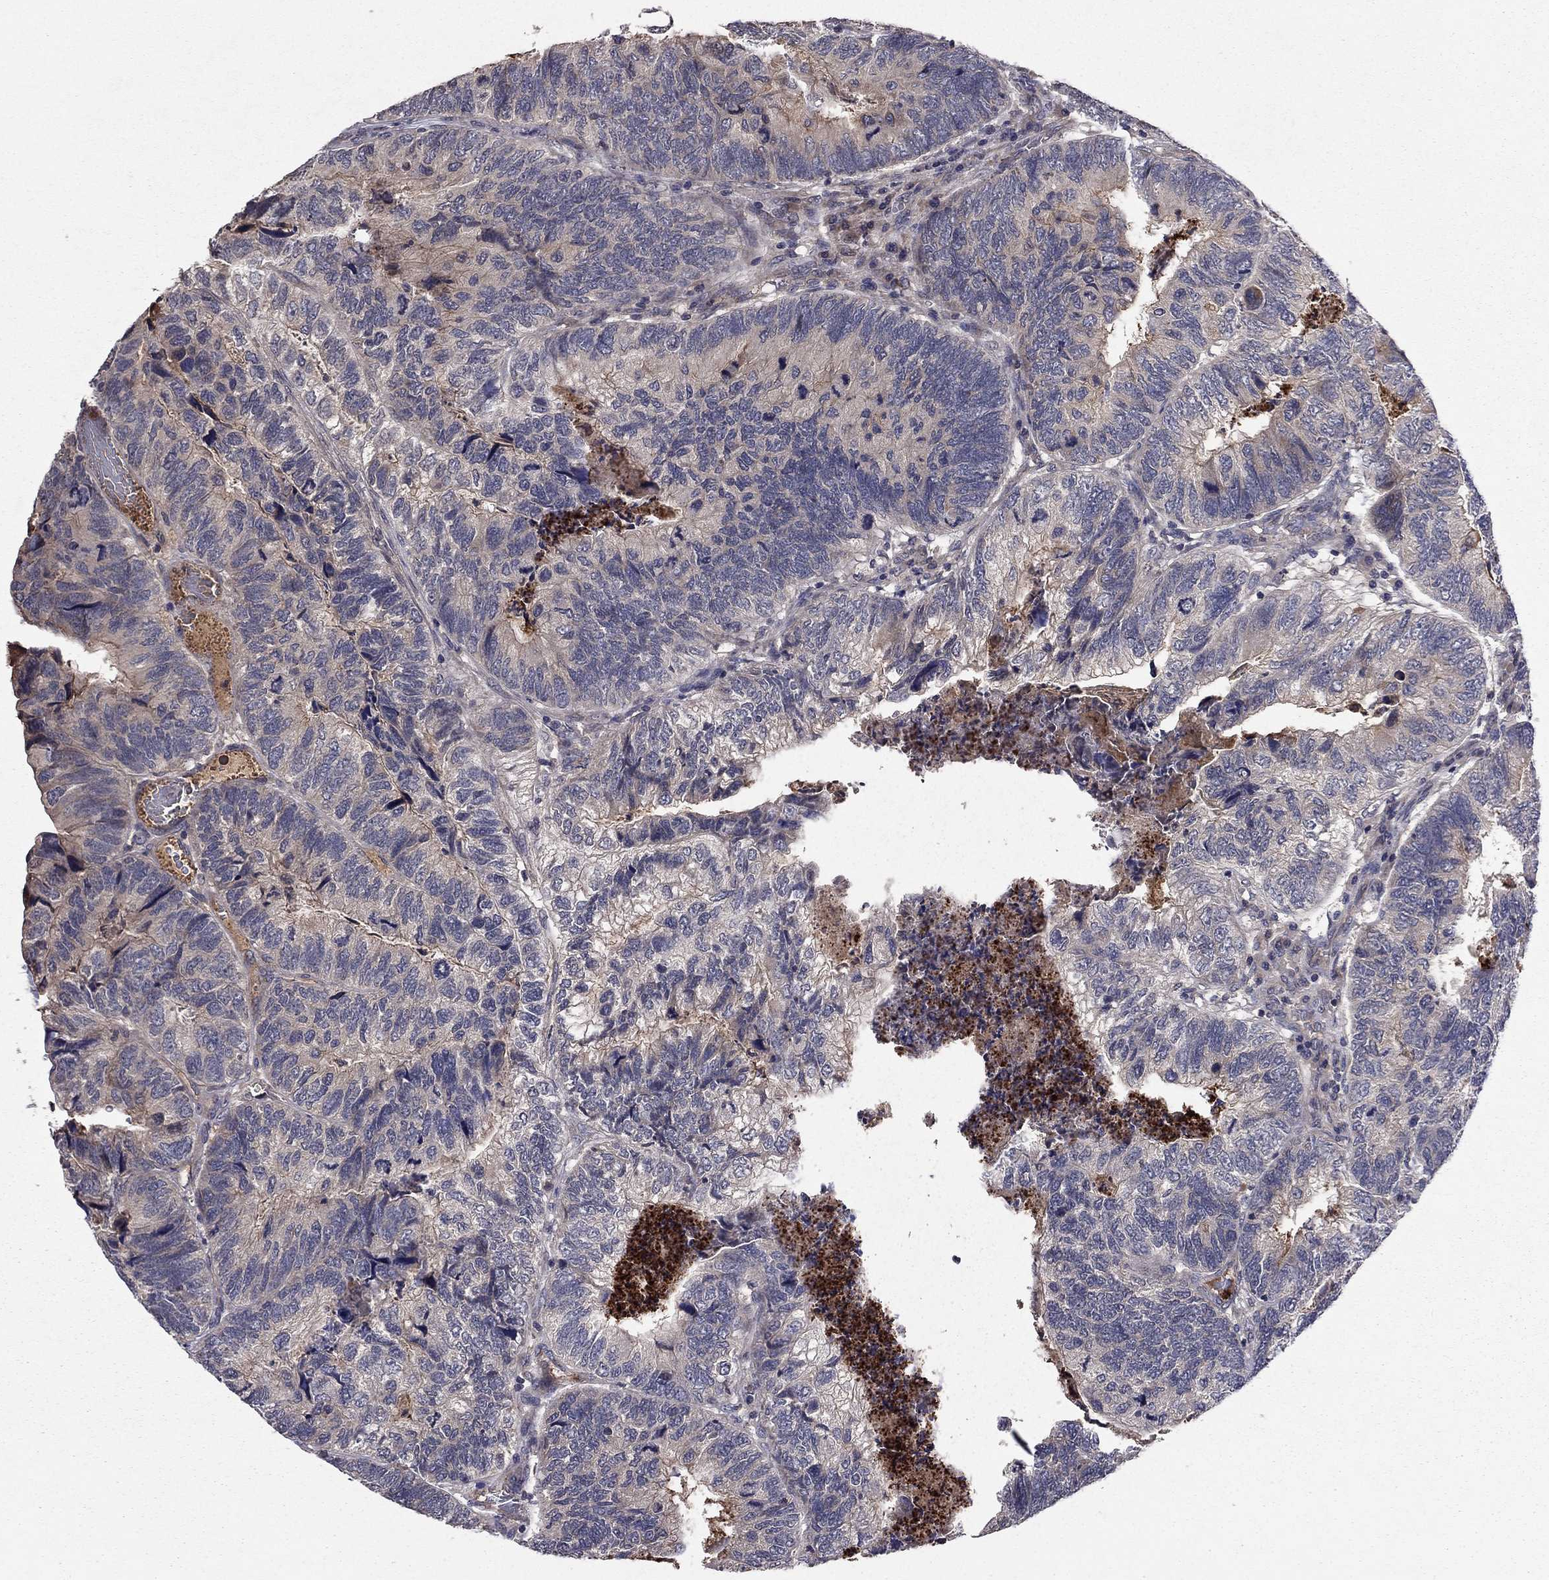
{"staining": {"intensity": "negative", "quantity": "none", "location": "none"}, "tissue": "colorectal cancer", "cell_type": "Tumor cells", "image_type": "cancer", "snomed": [{"axis": "morphology", "description": "Adenocarcinoma, NOS"}, {"axis": "topography", "description": "Colon"}], "caption": "Photomicrograph shows no protein staining in tumor cells of colorectal adenocarcinoma tissue.", "gene": "PROS1", "patient": {"sex": "female", "age": 67}}